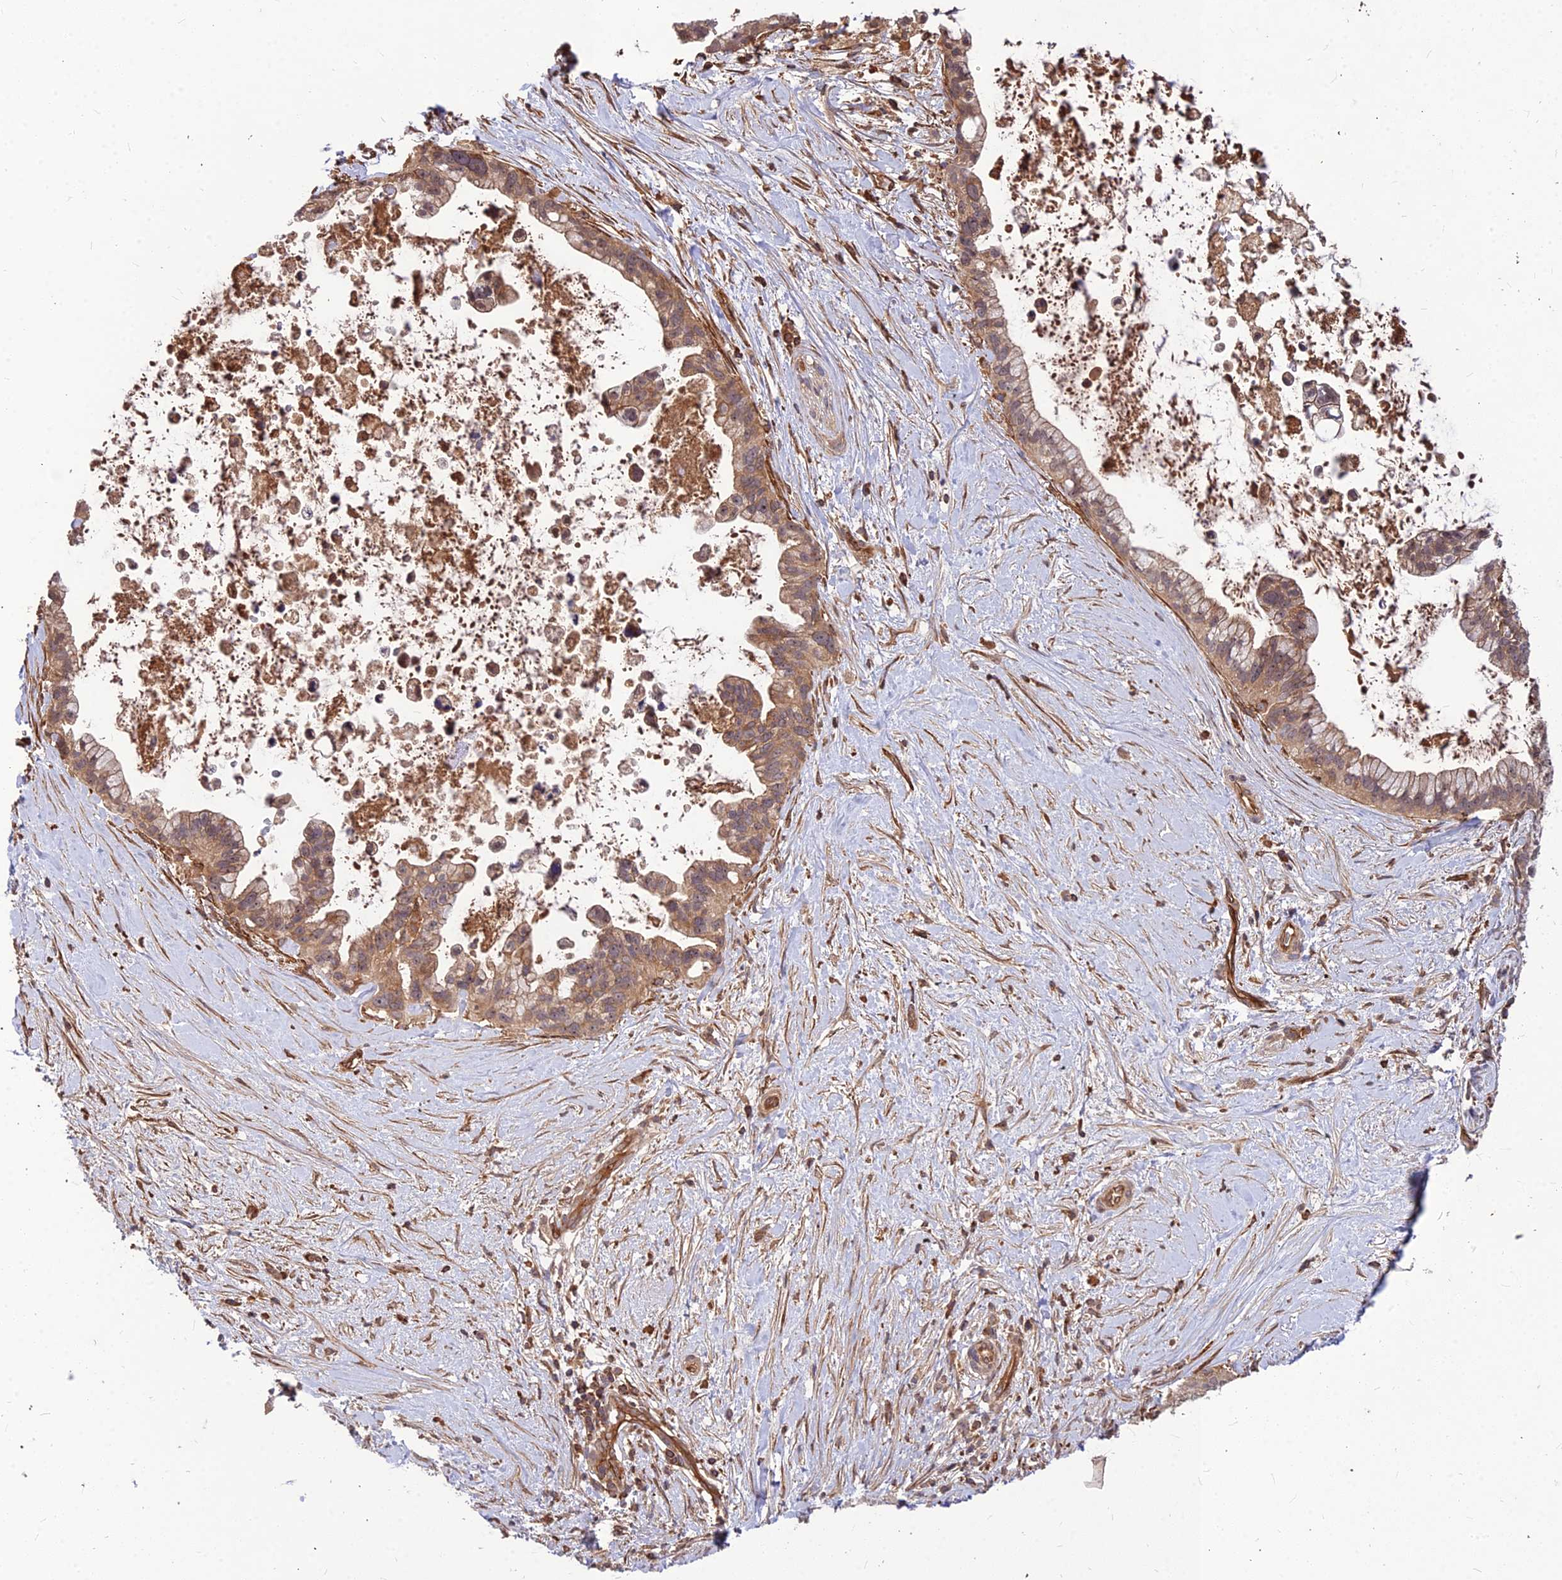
{"staining": {"intensity": "moderate", "quantity": ">75%", "location": "cytoplasmic/membranous"}, "tissue": "pancreatic cancer", "cell_type": "Tumor cells", "image_type": "cancer", "snomed": [{"axis": "morphology", "description": "Adenocarcinoma, NOS"}, {"axis": "topography", "description": "Pancreas"}], "caption": "Pancreatic cancer was stained to show a protein in brown. There is medium levels of moderate cytoplasmic/membranous positivity in about >75% of tumor cells.", "gene": "ZNF467", "patient": {"sex": "female", "age": 83}}